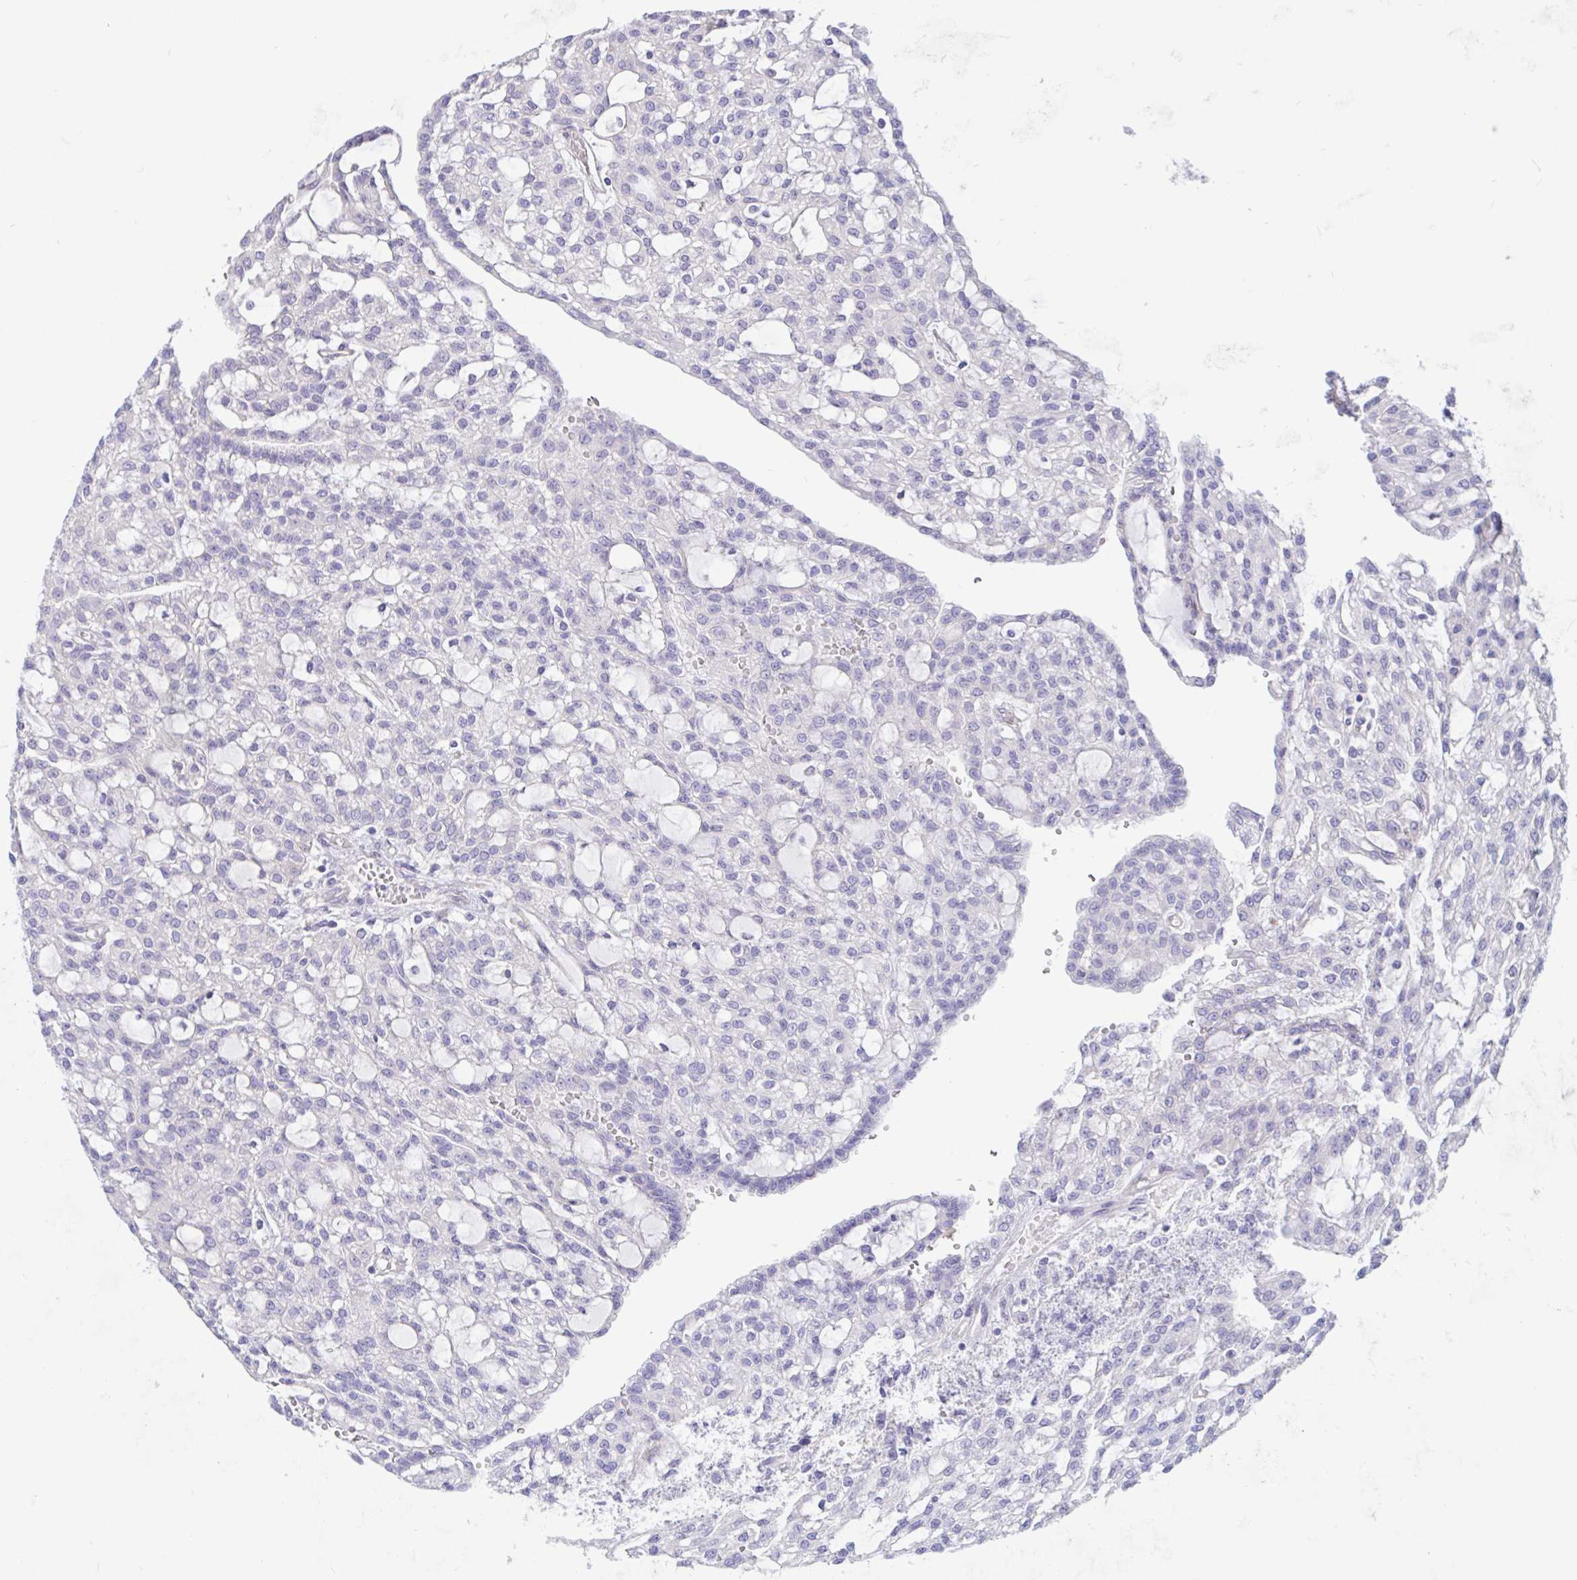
{"staining": {"intensity": "negative", "quantity": "none", "location": "none"}, "tissue": "renal cancer", "cell_type": "Tumor cells", "image_type": "cancer", "snomed": [{"axis": "morphology", "description": "Adenocarcinoma, NOS"}, {"axis": "topography", "description": "Kidney"}], "caption": "A histopathology image of human renal cancer (adenocarcinoma) is negative for staining in tumor cells.", "gene": "DSC3", "patient": {"sex": "male", "age": 63}}